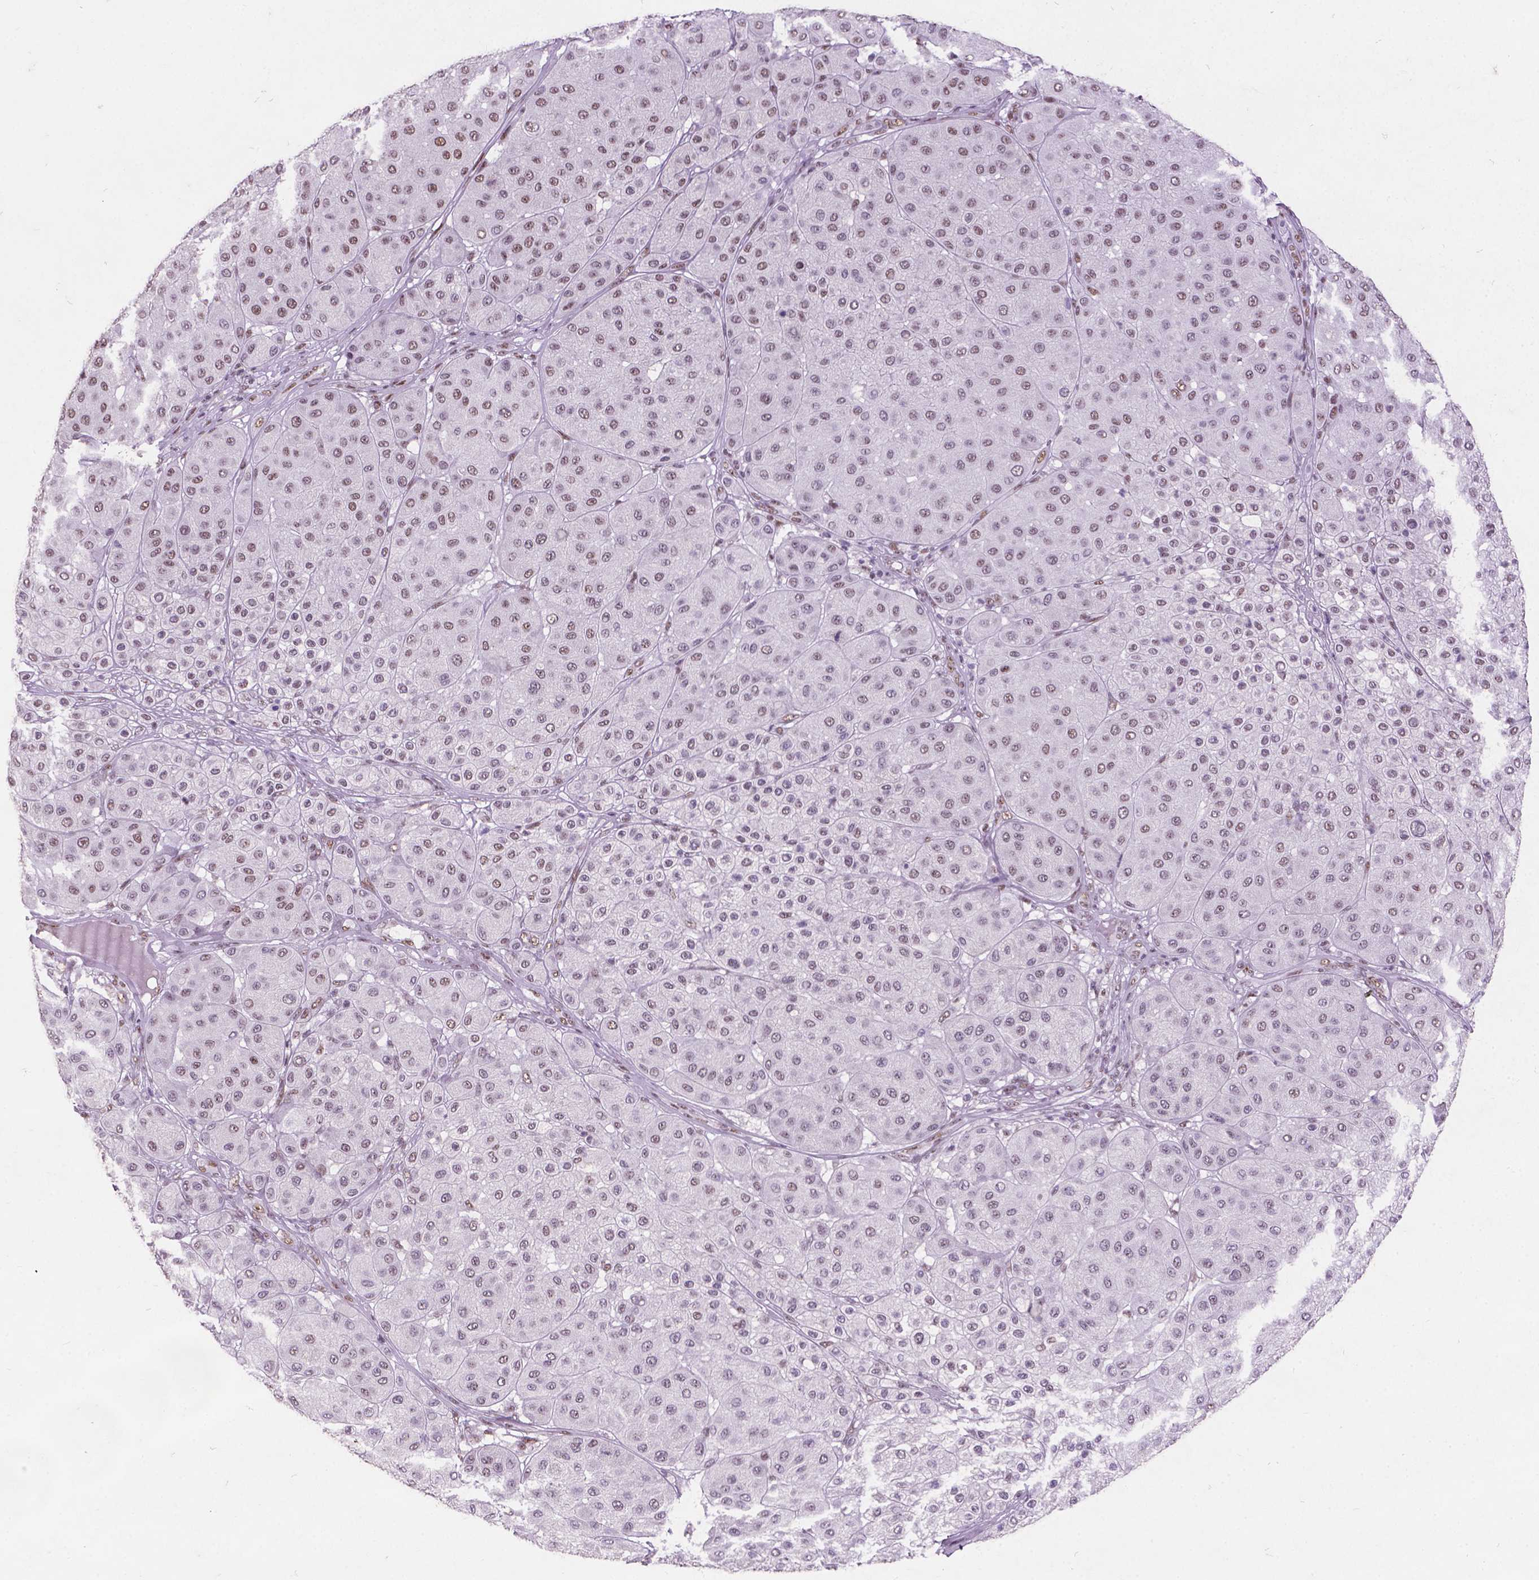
{"staining": {"intensity": "weak", "quantity": "25%-75%", "location": "nuclear"}, "tissue": "melanoma", "cell_type": "Tumor cells", "image_type": "cancer", "snomed": [{"axis": "morphology", "description": "Malignant melanoma, Metastatic site"}, {"axis": "topography", "description": "Smooth muscle"}], "caption": "High-magnification brightfield microscopy of malignant melanoma (metastatic site) stained with DAB (brown) and counterstained with hematoxylin (blue). tumor cells exhibit weak nuclear positivity is identified in approximately25%-75% of cells.", "gene": "COIL", "patient": {"sex": "male", "age": 41}}